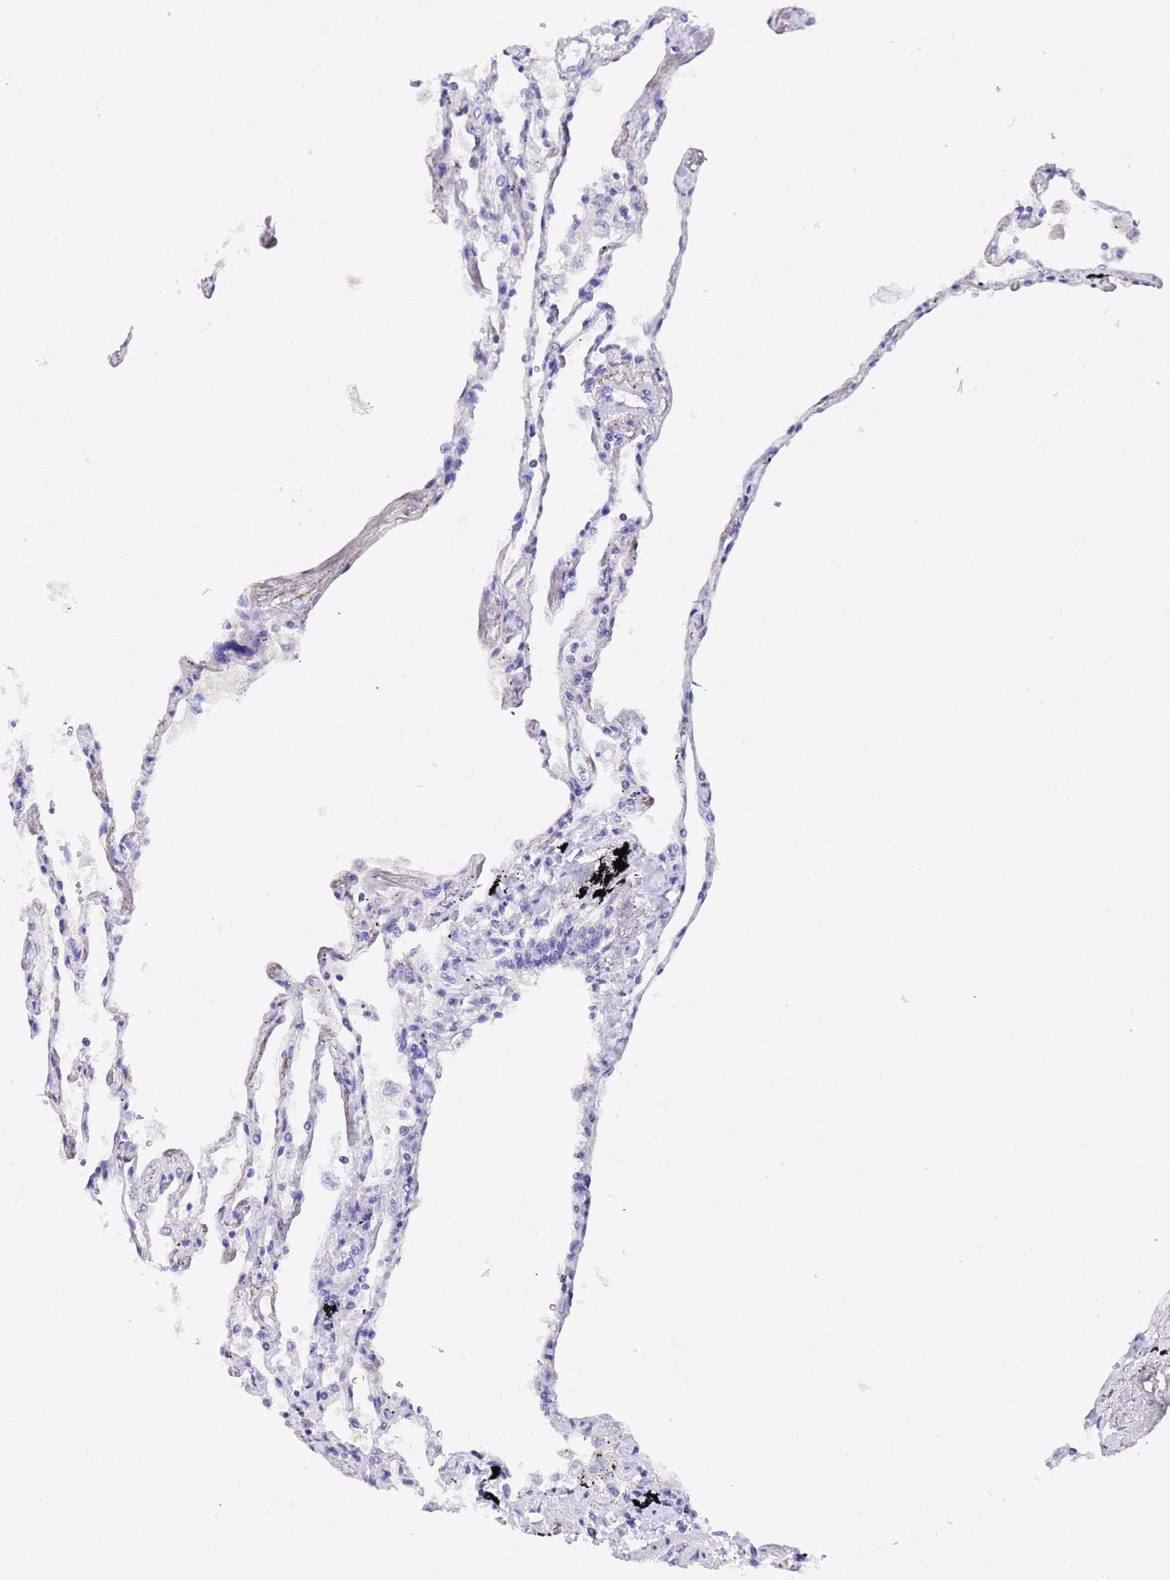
{"staining": {"intensity": "negative", "quantity": "none", "location": "none"}, "tissue": "lung", "cell_type": "Alveolar cells", "image_type": "normal", "snomed": [{"axis": "morphology", "description": "Normal tissue, NOS"}, {"axis": "topography", "description": "Lung"}], "caption": "An IHC micrograph of benign lung is shown. There is no staining in alveolar cells of lung.", "gene": "UBE2O", "patient": {"sex": "female", "age": 67}}